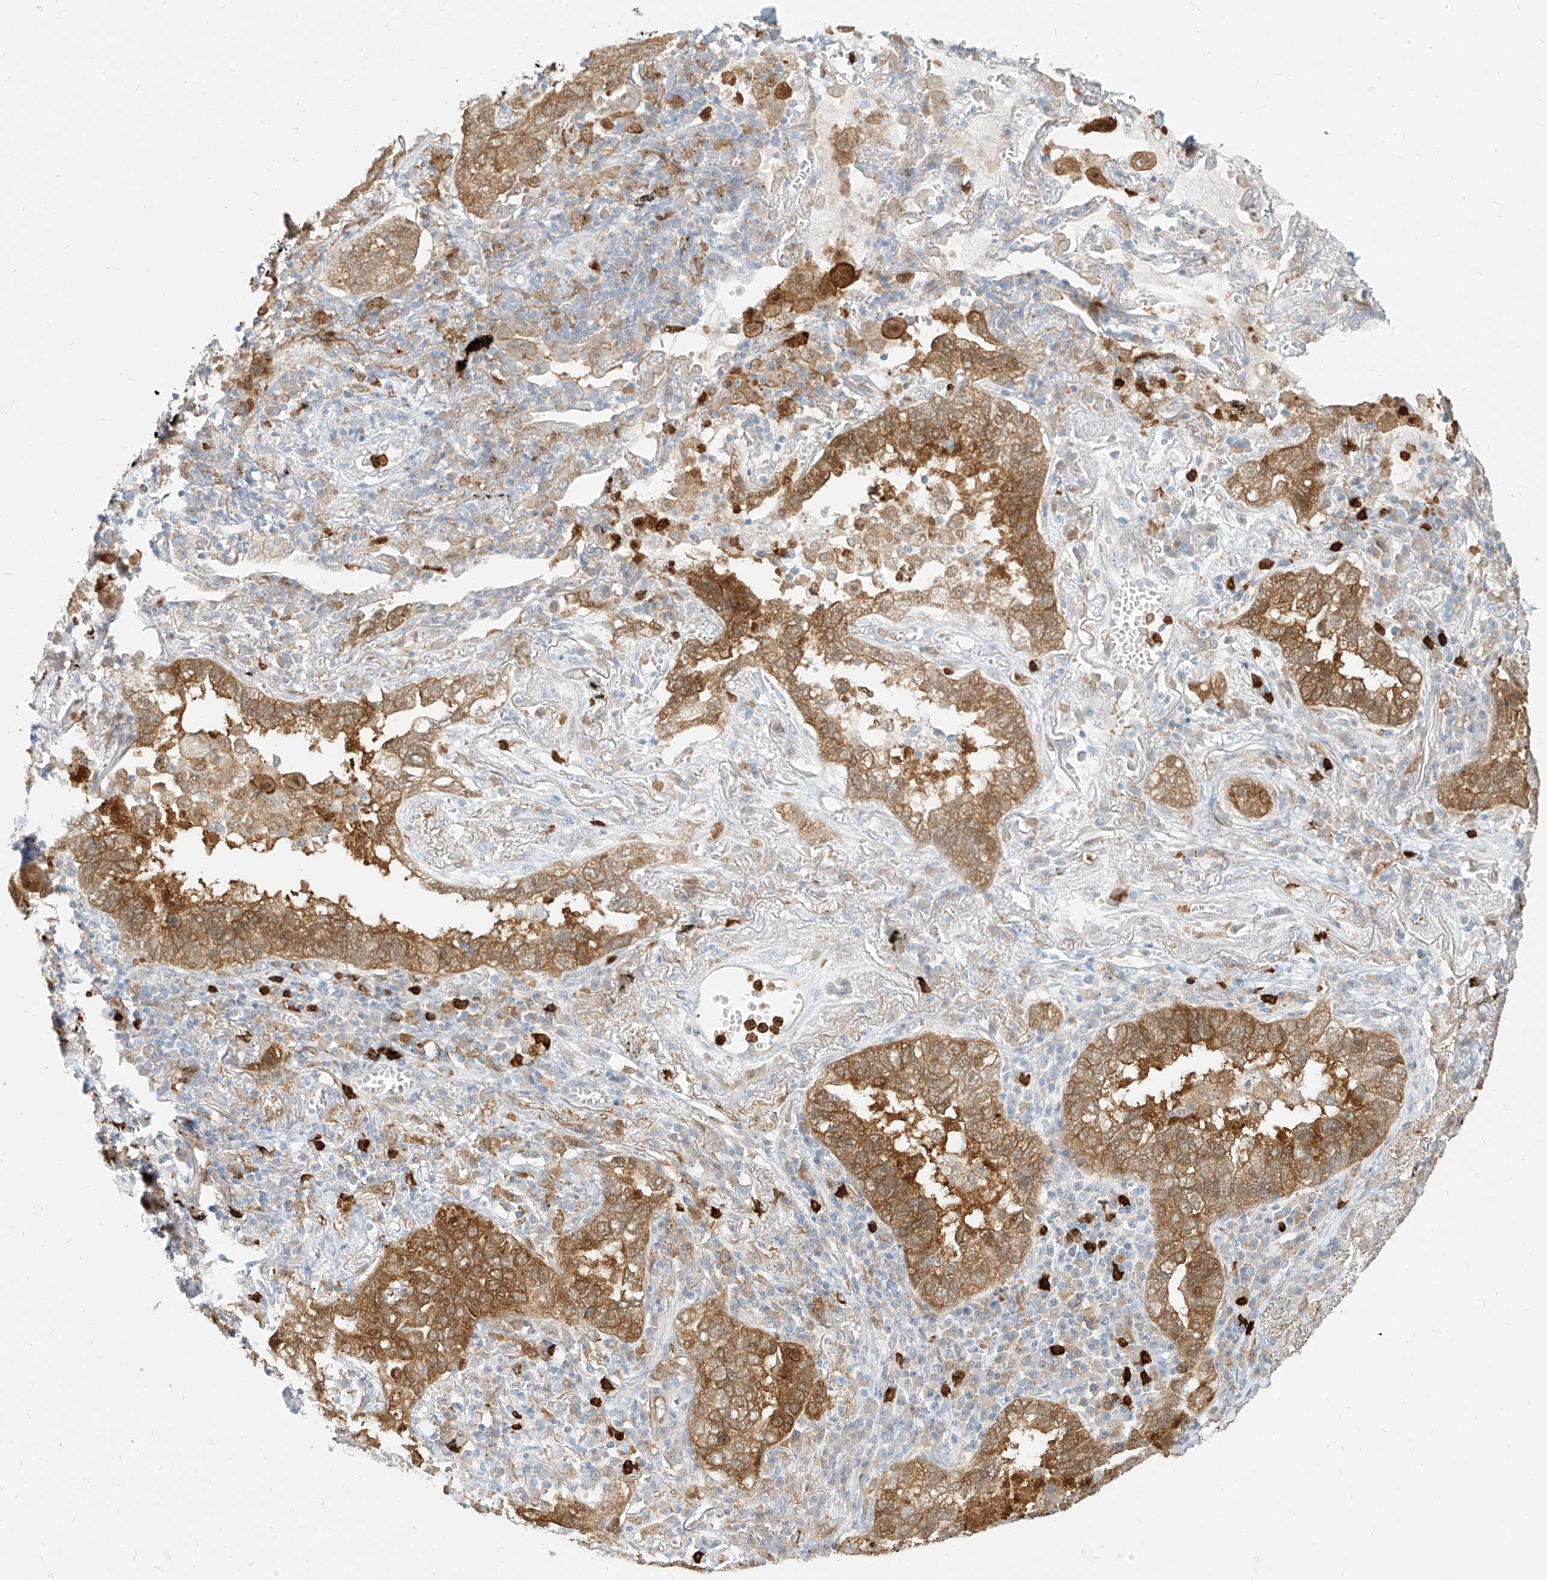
{"staining": {"intensity": "moderate", "quantity": ">75%", "location": "cytoplasmic/membranous"}, "tissue": "lung cancer", "cell_type": "Tumor cells", "image_type": "cancer", "snomed": [{"axis": "morphology", "description": "Adenocarcinoma, NOS"}, {"axis": "topography", "description": "Lung"}], "caption": "Immunohistochemical staining of human lung cancer (adenocarcinoma) demonstrates moderate cytoplasmic/membranous protein staining in about >75% of tumor cells.", "gene": "PGD", "patient": {"sex": "male", "age": 65}}